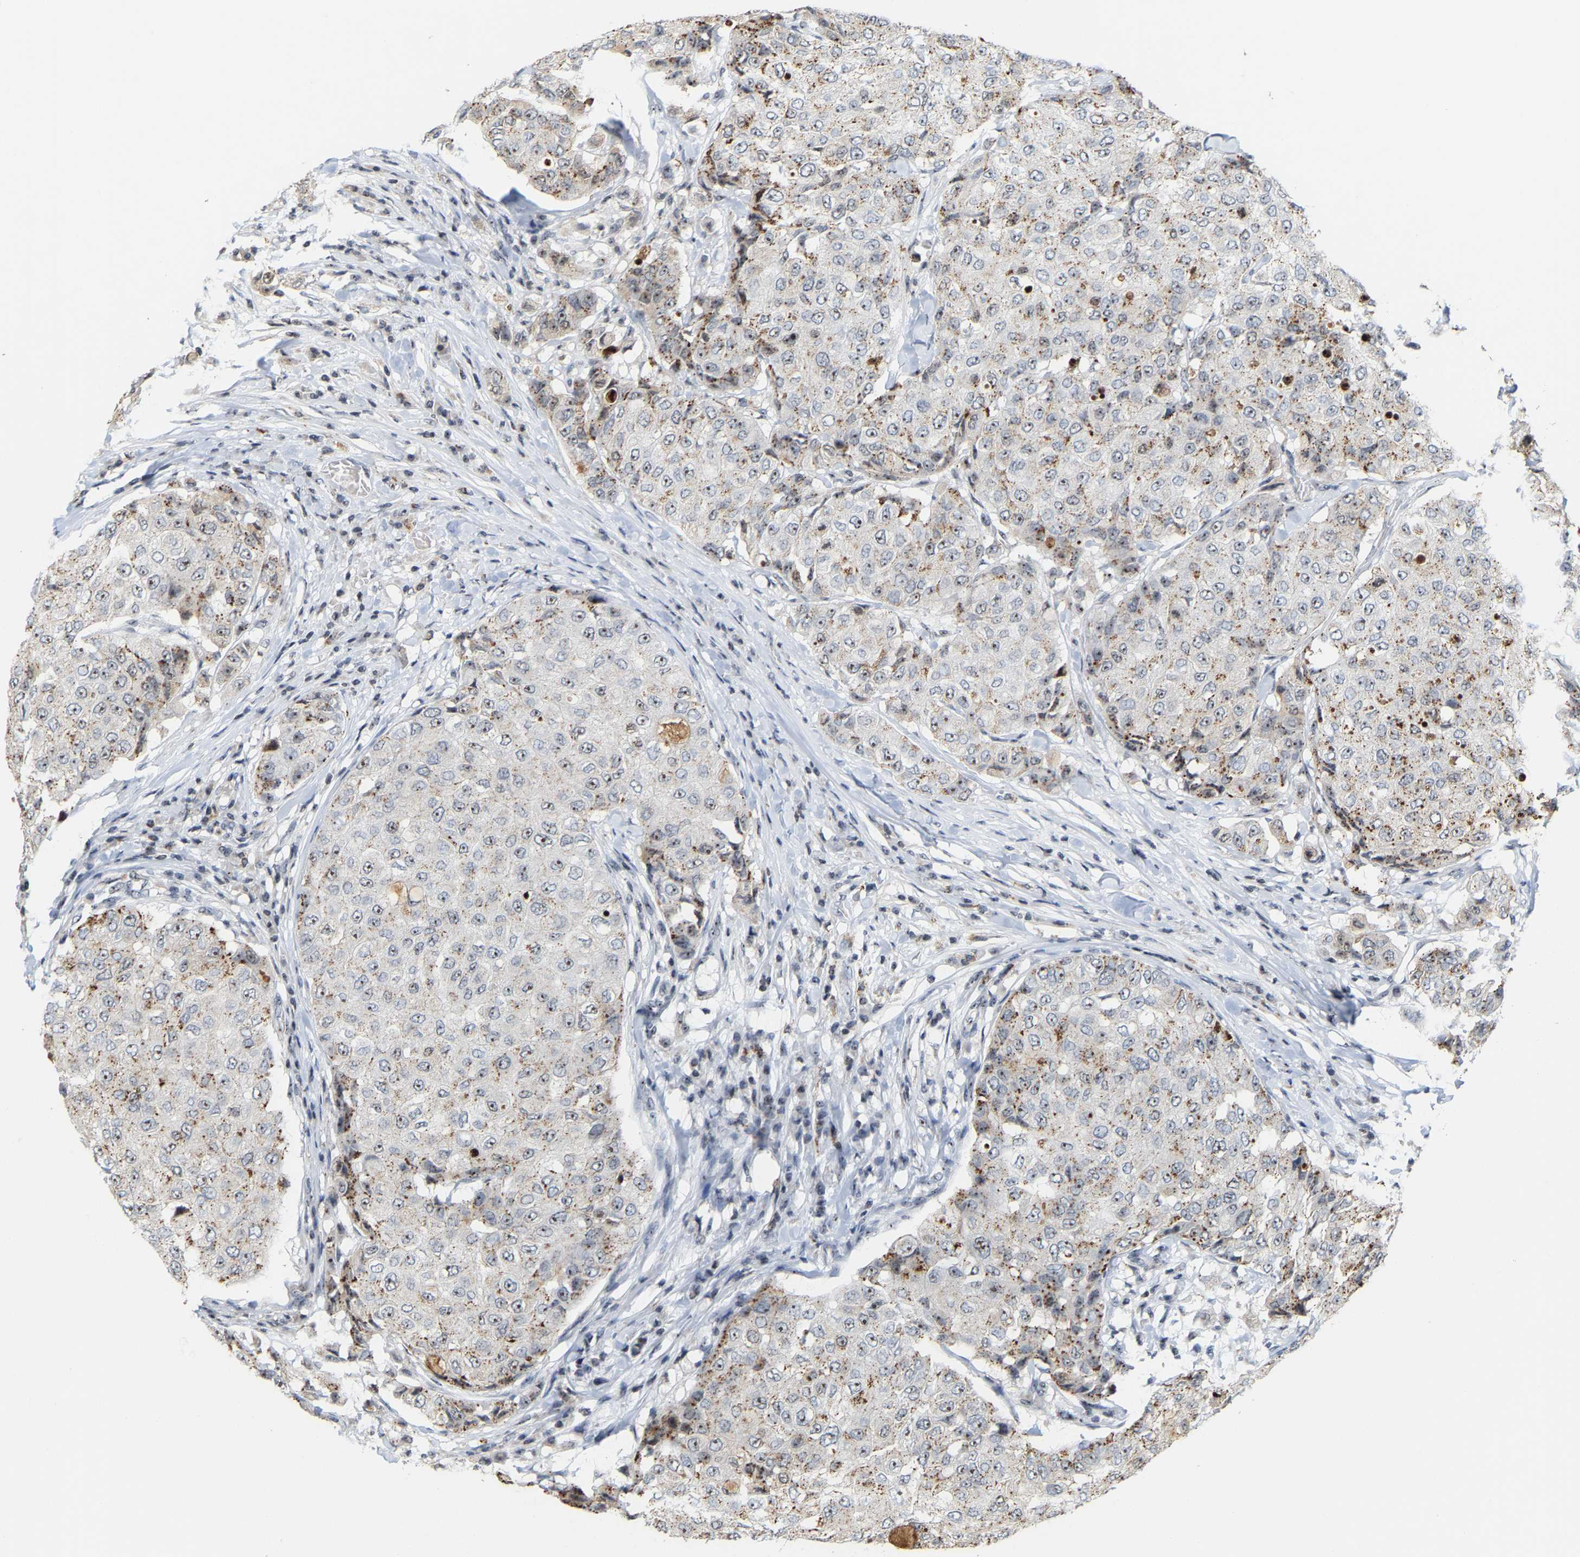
{"staining": {"intensity": "moderate", "quantity": "<25%", "location": "cytoplasmic/membranous,nuclear"}, "tissue": "breast cancer", "cell_type": "Tumor cells", "image_type": "cancer", "snomed": [{"axis": "morphology", "description": "Duct carcinoma"}, {"axis": "topography", "description": "Breast"}], "caption": "The micrograph shows a brown stain indicating the presence of a protein in the cytoplasmic/membranous and nuclear of tumor cells in breast cancer (intraductal carcinoma).", "gene": "NOP58", "patient": {"sex": "female", "age": 27}}